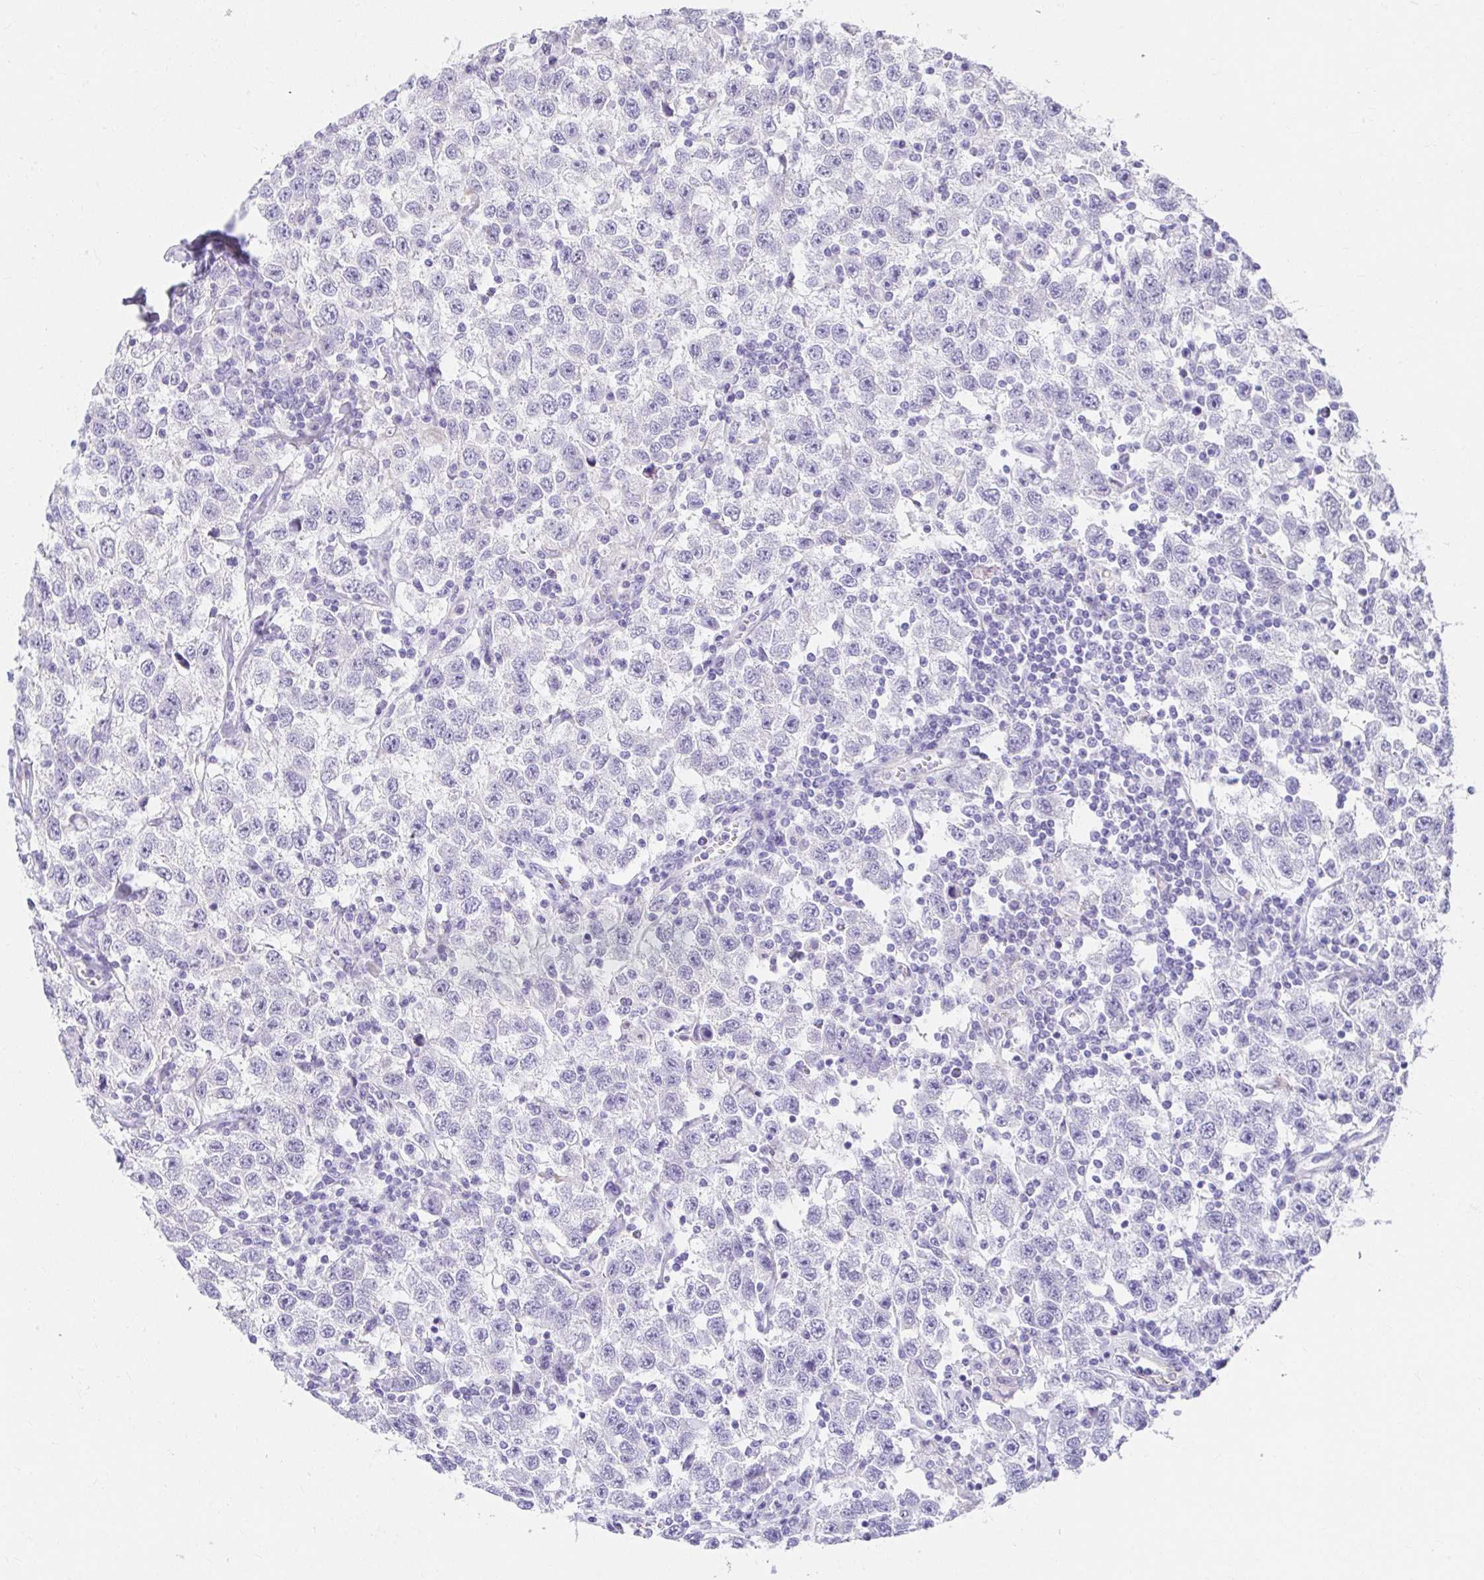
{"staining": {"intensity": "negative", "quantity": "none", "location": "none"}, "tissue": "testis cancer", "cell_type": "Tumor cells", "image_type": "cancer", "snomed": [{"axis": "morphology", "description": "Seminoma, NOS"}, {"axis": "topography", "description": "Testis"}], "caption": "Tumor cells are negative for brown protein staining in testis cancer.", "gene": "VGLL1", "patient": {"sex": "male", "age": 41}}